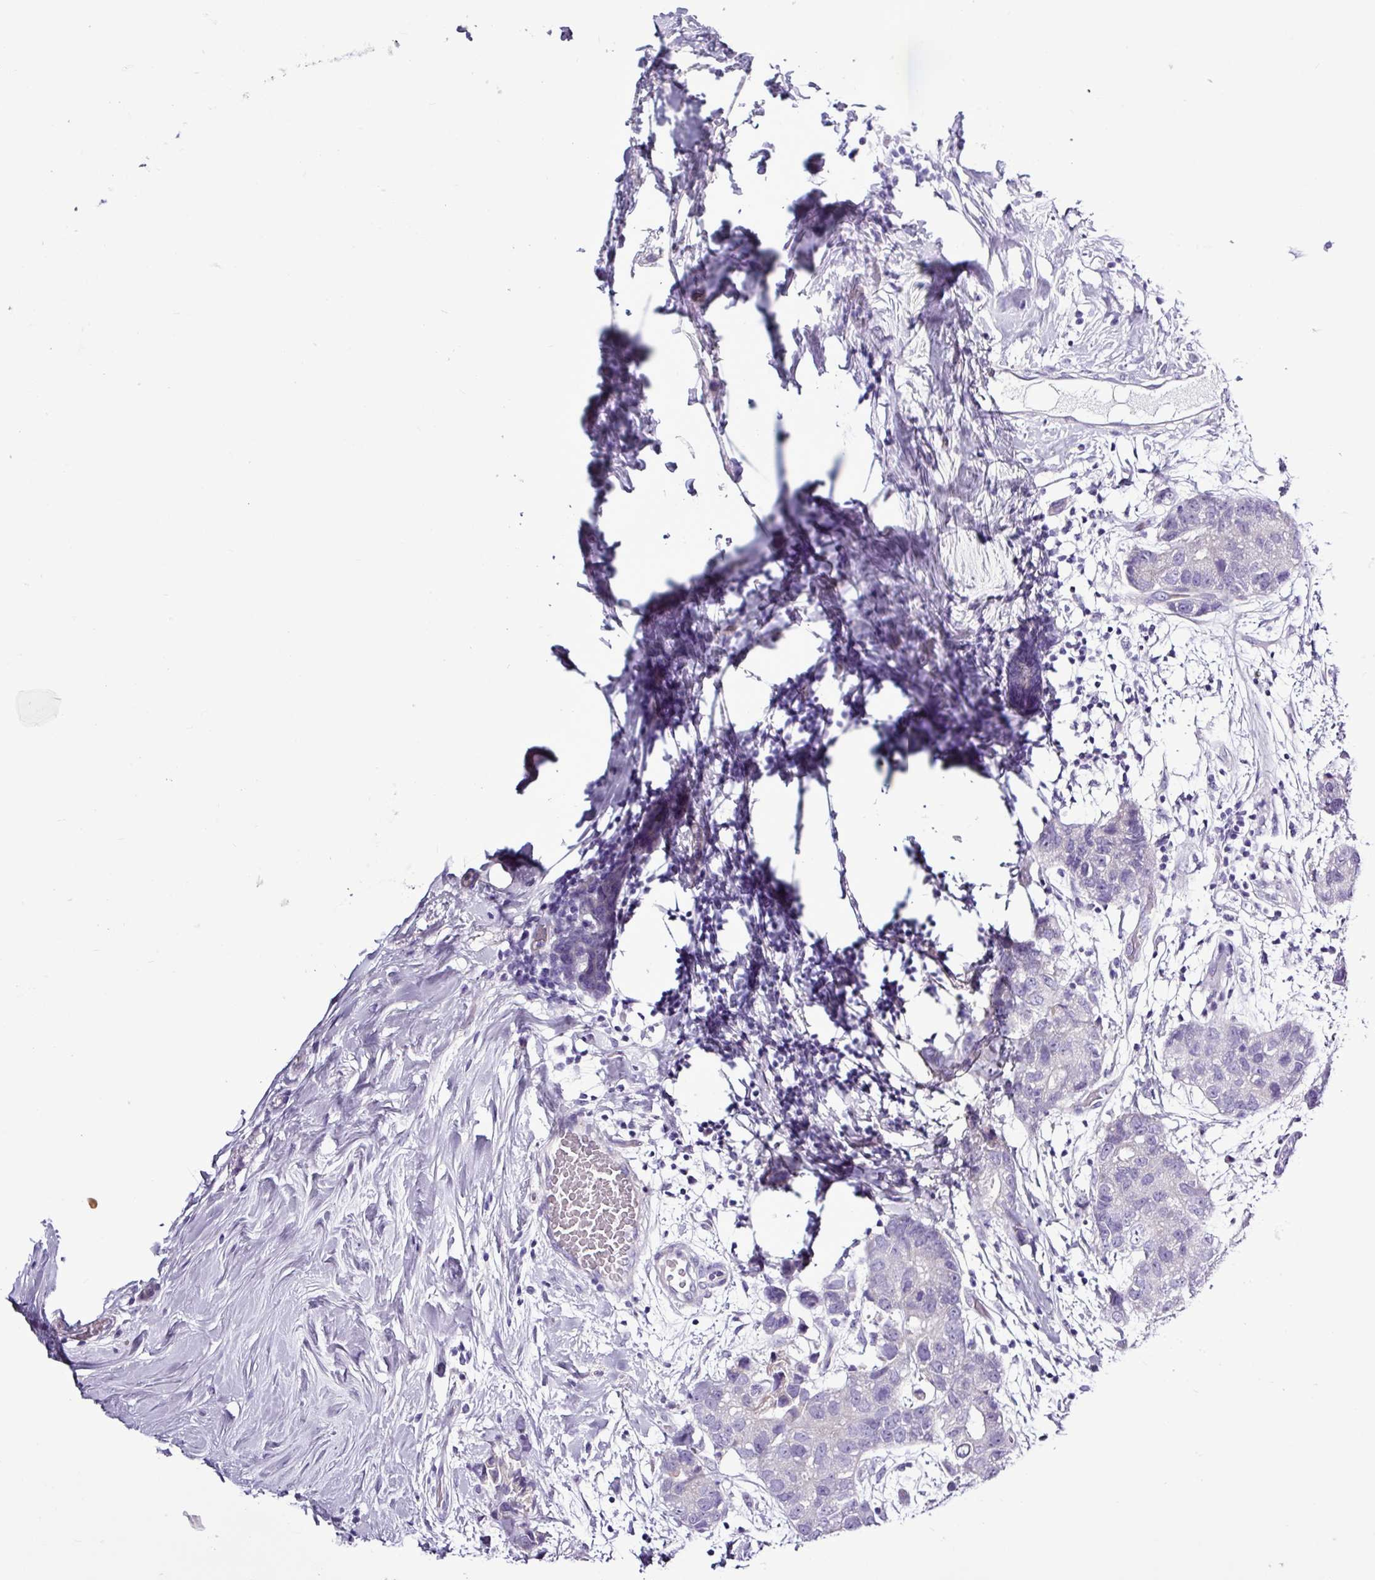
{"staining": {"intensity": "negative", "quantity": "none", "location": "none"}, "tissue": "breast cancer", "cell_type": "Tumor cells", "image_type": "cancer", "snomed": [{"axis": "morphology", "description": "Duct carcinoma"}, {"axis": "topography", "description": "Breast"}], "caption": "IHC histopathology image of neoplastic tissue: breast cancer stained with DAB displays no significant protein expression in tumor cells.", "gene": "ALDH3A1", "patient": {"sex": "female", "age": 62}}